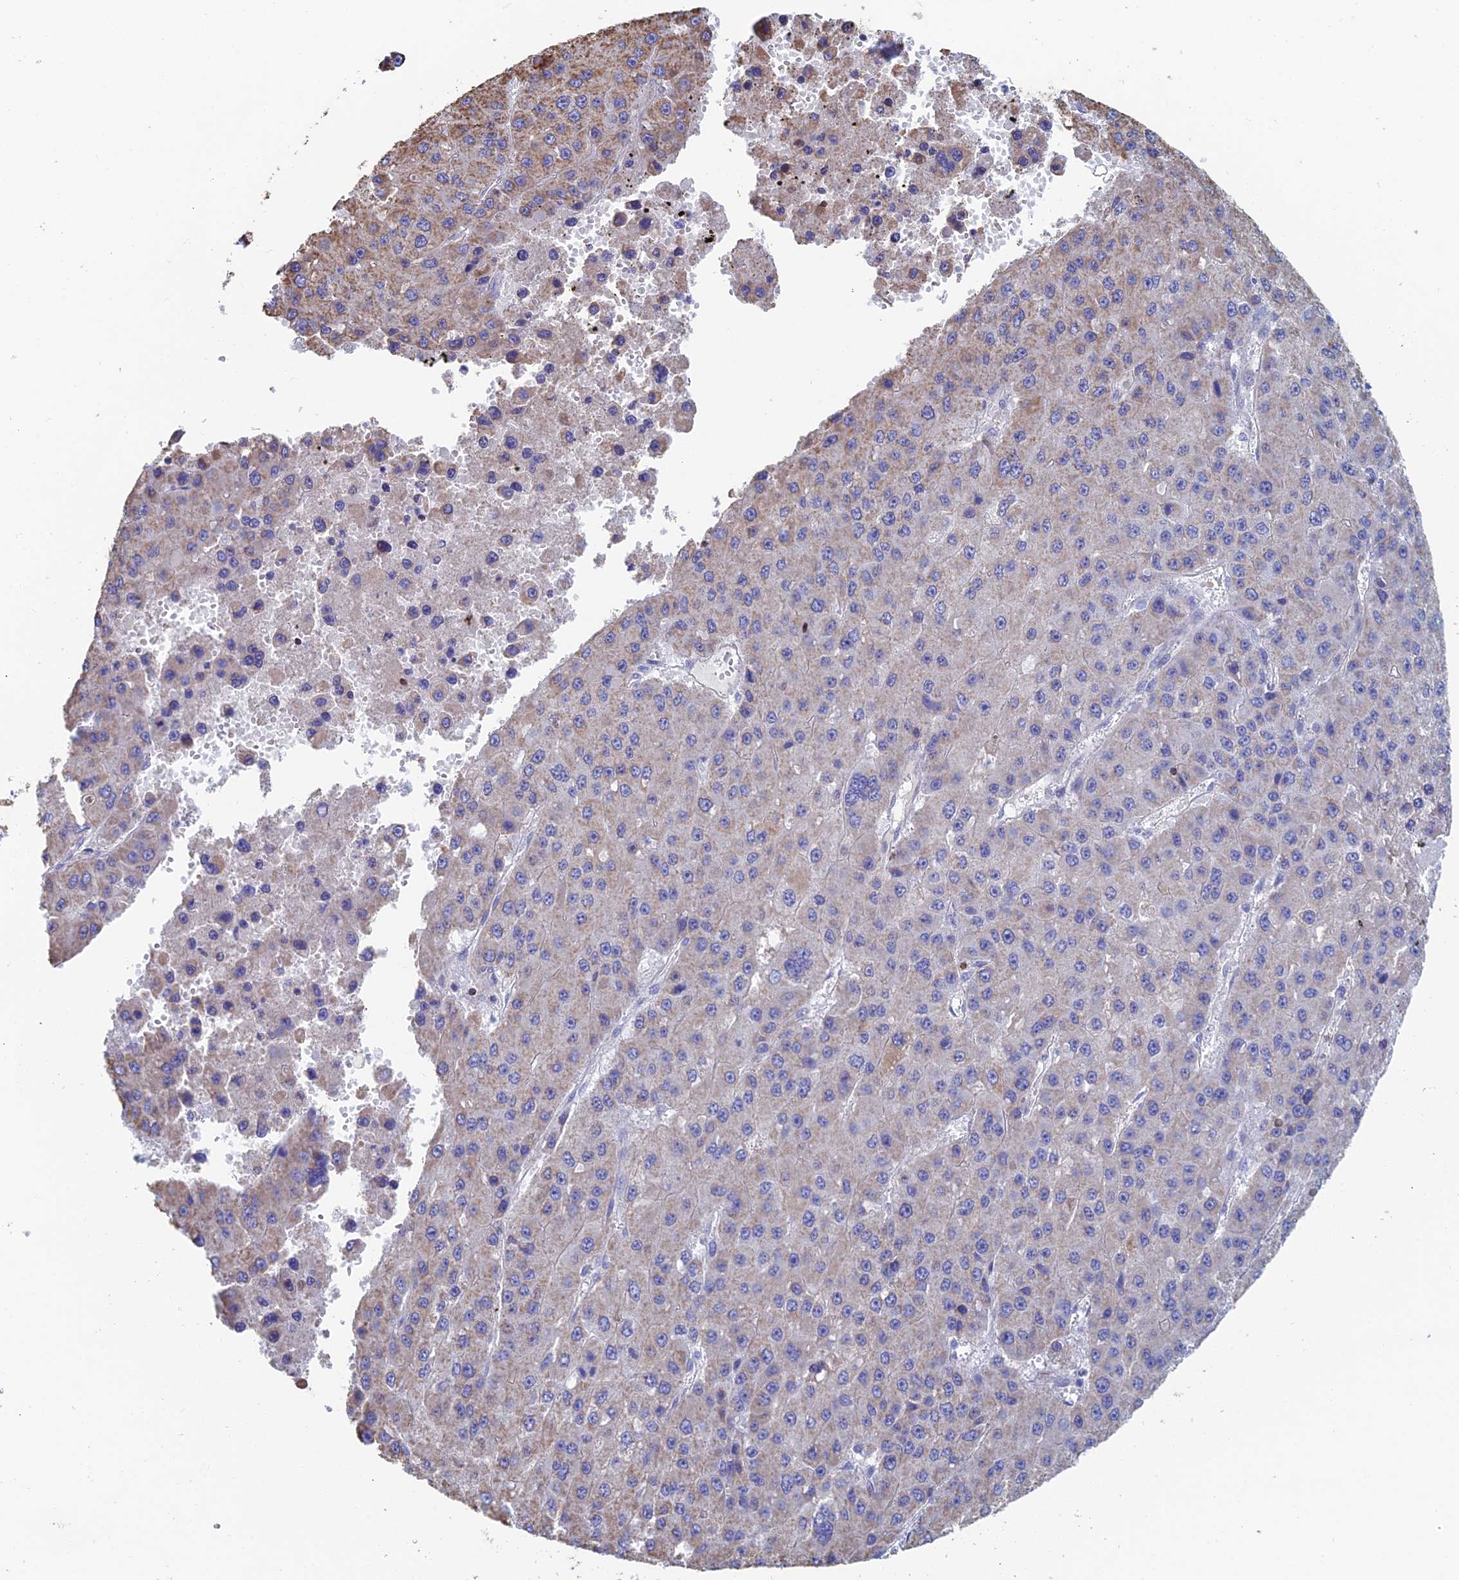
{"staining": {"intensity": "moderate", "quantity": "<25%", "location": "cytoplasmic/membranous"}, "tissue": "liver cancer", "cell_type": "Tumor cells", "image_type": "cancer", "snomed": [{"axis": "morphology", "description": "Carcinoma, Hepatocellular, NOS"}, {"axis": "topography", "description": "Liver"}], "caption": "Liver hepatocellular carcinoma stained with a brown dye shows moderate cytoplasmic/membranous positive staining in about <25% of tumor cells.", "gene": "SPOCK2", "patient": {"sex": "female", "age": 73}}